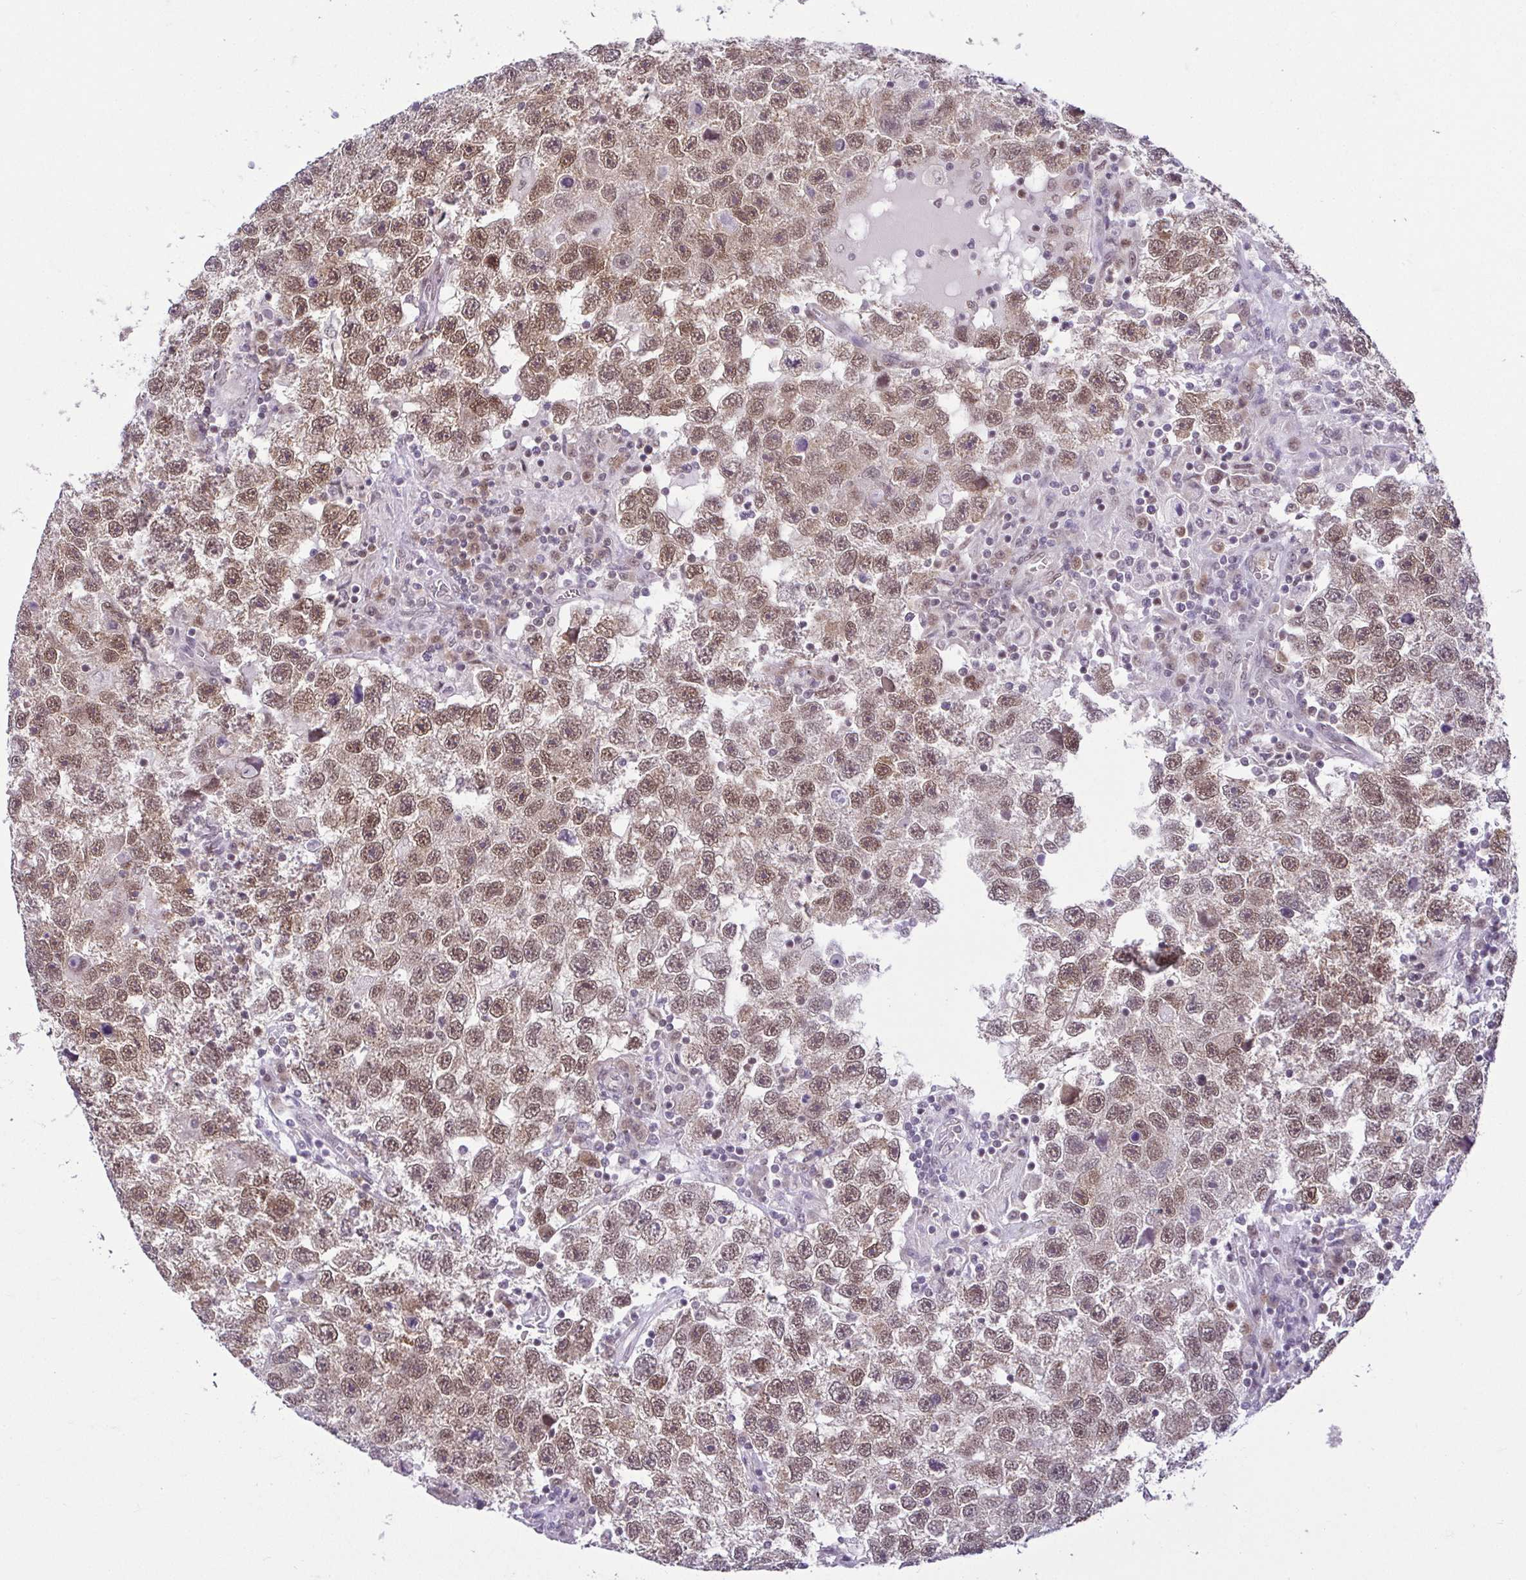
{"staining": {"intensity": "moderate", "quantity": ">75%", "location": "nuclear"}, "tissue": "testis cancer", "cell_type": "Tumor cells", "image_type": "cancer", "snomed": [{"axis": "morphology", "description": "Seminoma, NOS"}, {"axis": "topography", "description": "Testis"}], "caption": "DAB (3,3'-diaminobenzidine) immunohistochemical staining of human testis cancer displays moderate nuclear protein staining in approximately >75% of tumor cells.", "gene": "RBM3", "patient": {"sex": "male", "age": 26}}